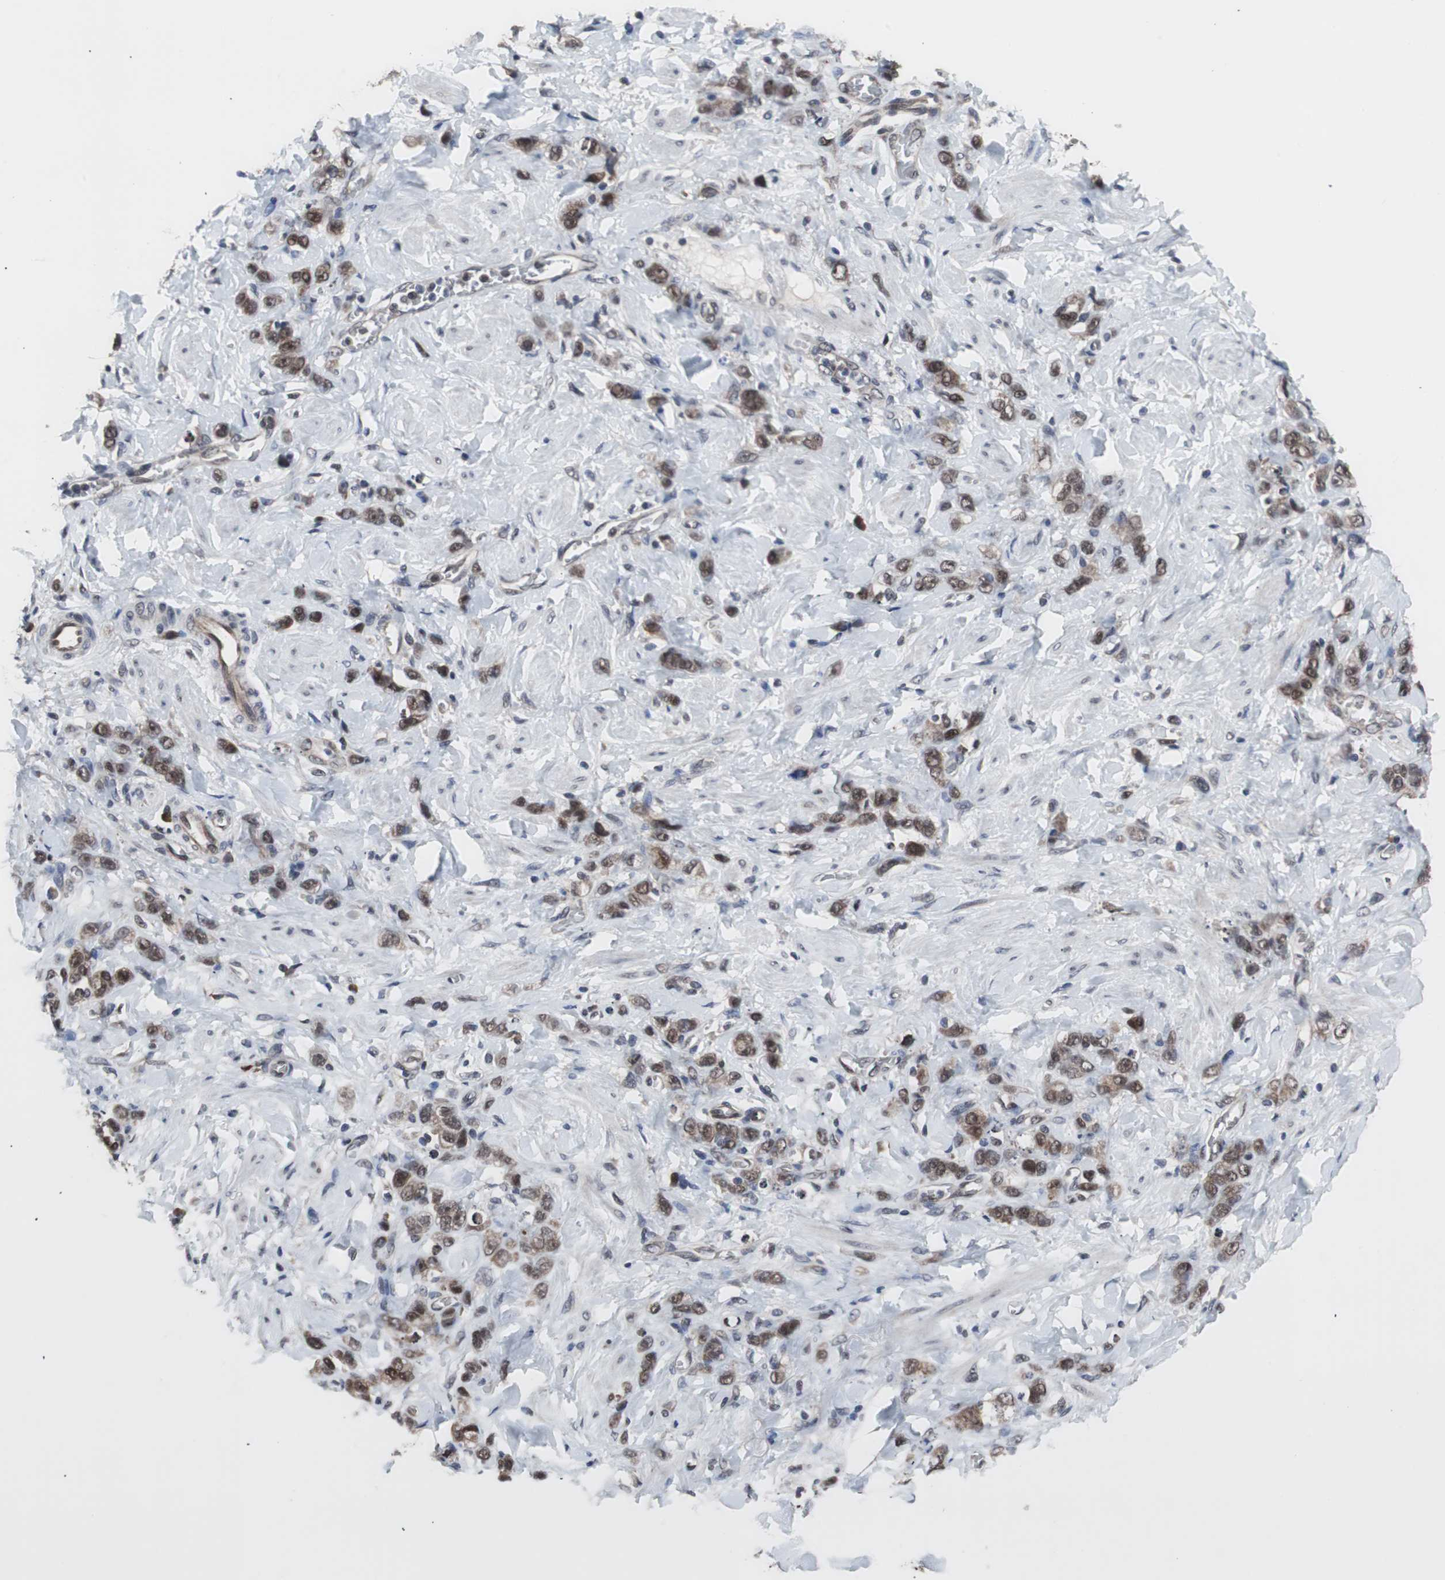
{"staining": {"intensity": "moderate", "quantity": ">75%", "location": "cytoplasmic/membranous,nuclear"}, "tissue": "stomach cancer", "cell_type": "Tumor cells", "image_type": "cancer", "snomed": [{"axis": "morphology", "description": "Adenocarcinoma, NOS"}, {"axis": "topography", "description": "Stomach"}], "caption": "Stomach cancer stained for a protein exhibits moderate cytoplasmic/membranous and nuclear positivity in tumor cells.", "gene": "GTF2F2", "patient": {"sex": "male", "age": 82}}